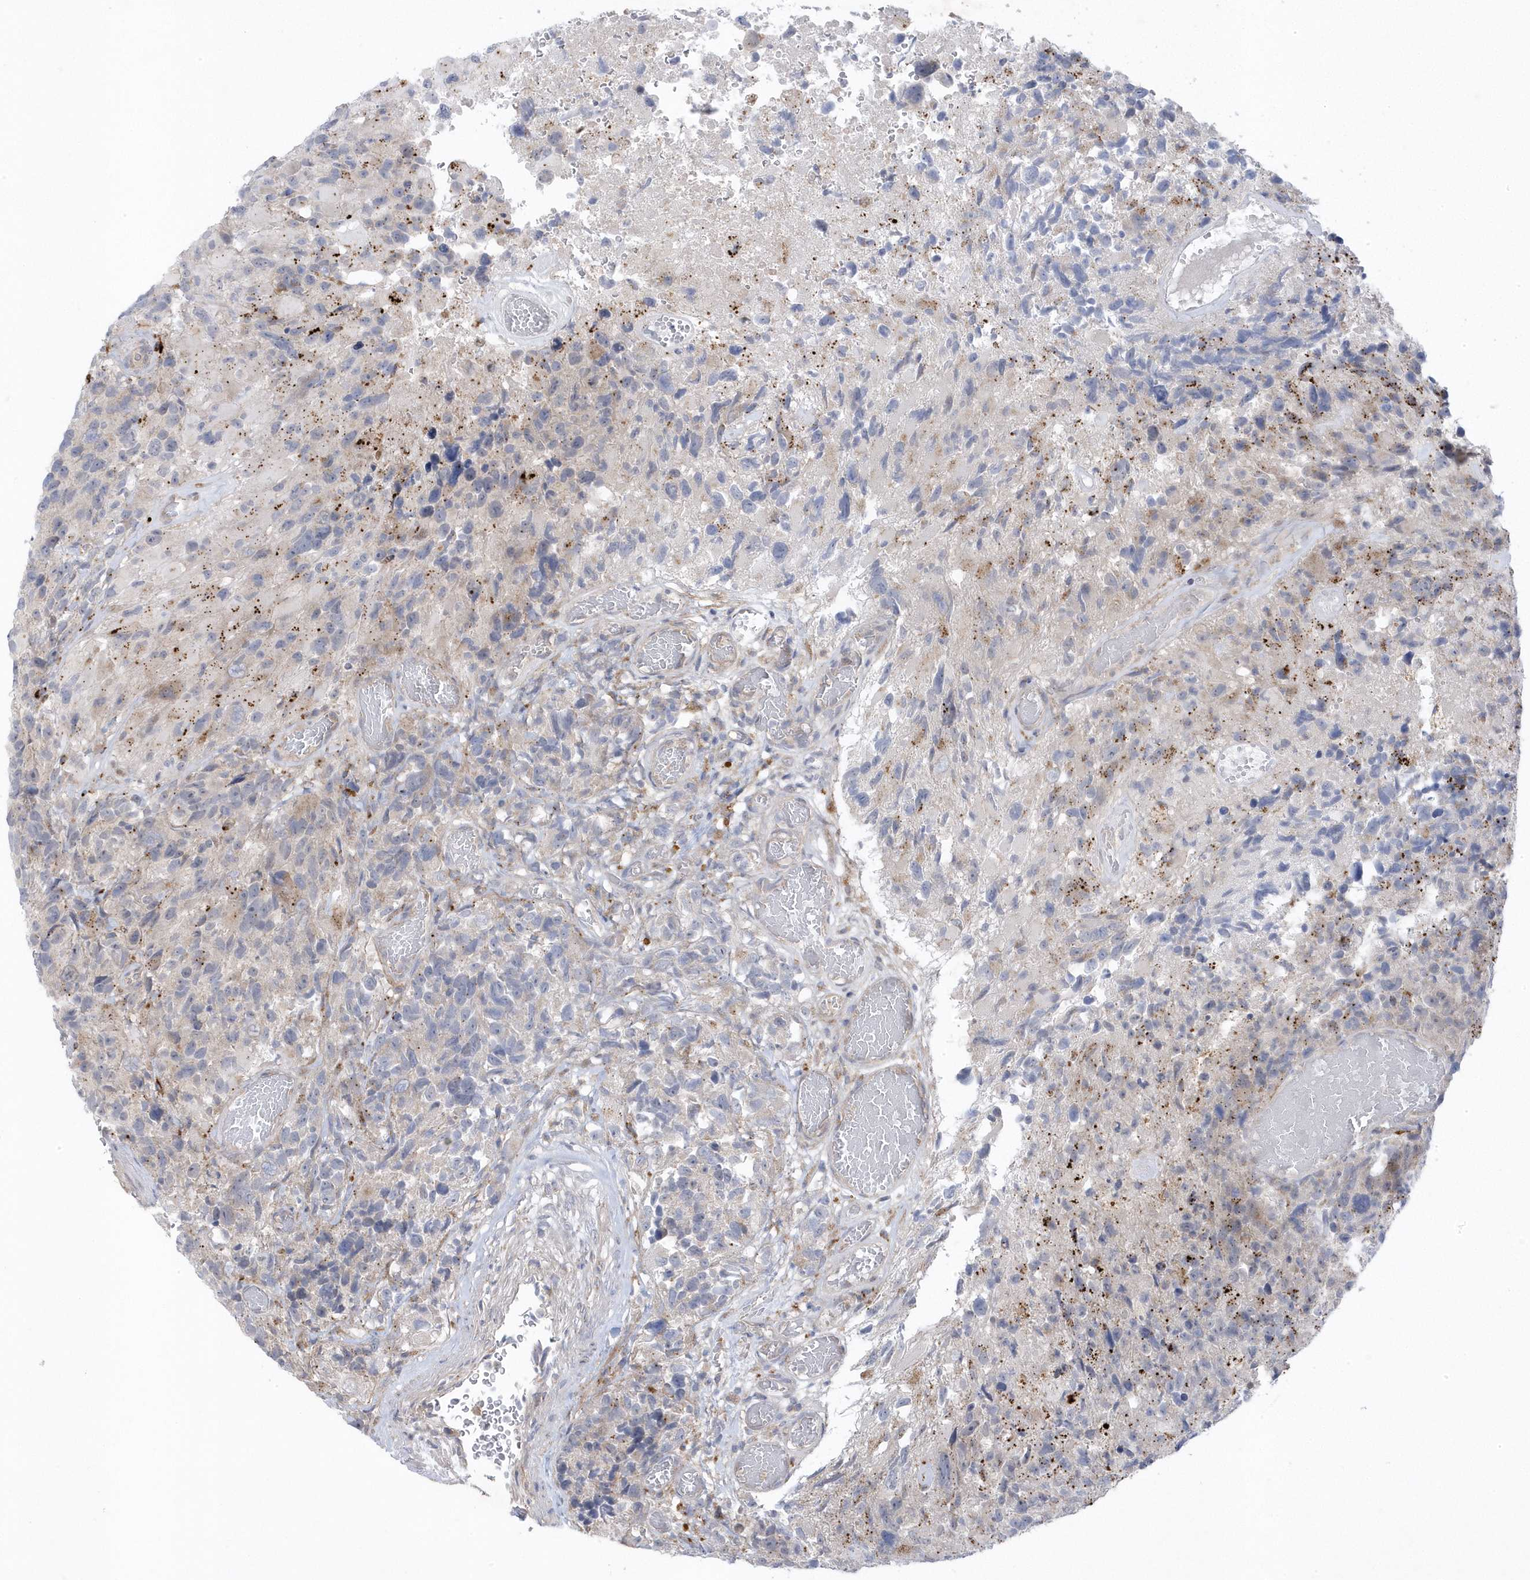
{"staining": {"intensity": "negative", "quantity": "none", "location": "none"}, "tissue": "glioma", "cell_type": "Tumor cells", "image_type": "cancer", "snomed": [{"axis": "morphology", "description": "Glioma, malignant, High grade"}, {"axis": "topography", "description": "Brain"}], "caption": "Immunohistochemical staining of human glioma reveals no significant positivity in tumor cells.", "gene": "ANAPC1", "patient": {"sex": "male", "age": 69}}